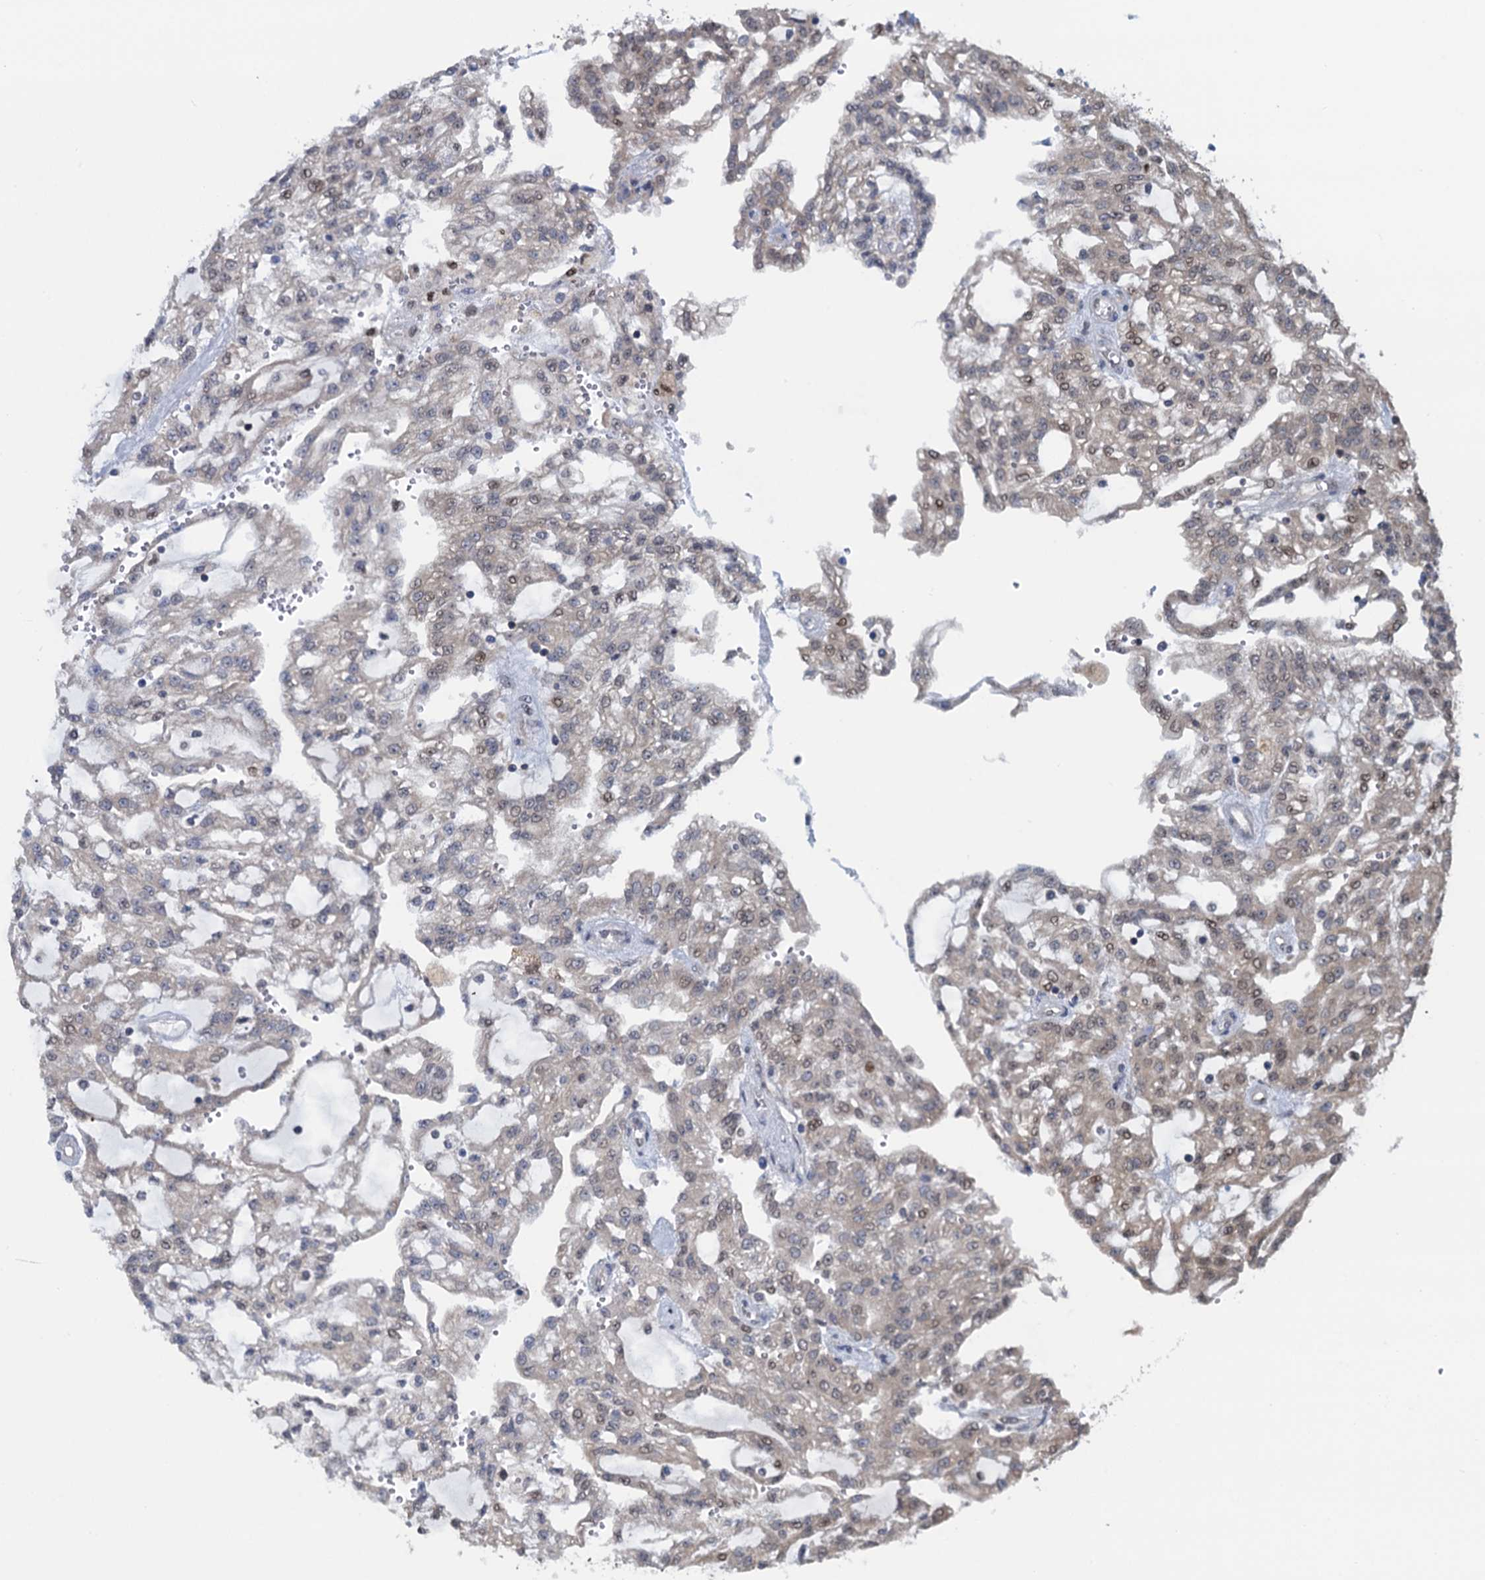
{"staining": {"intensity": "weak", "quantity": "<25%", "location": "cytoplasmic/membranous,nuclear"}, "tissue": "renal cancer", "cell_type": "Tumor cells", "image_type": "cancer", "snomed": [{"axis": "morphology", "description": "Adenocarcinoma, NOS"}, {"axis": "topography", "description": "Kidney"}], "caption": "This is an immunohistochemistry histopathology image of human renal cancer. There is no staining in tumor cells.", "gene": "RNF125", "patient": {"sex": "male", "age": 63}}